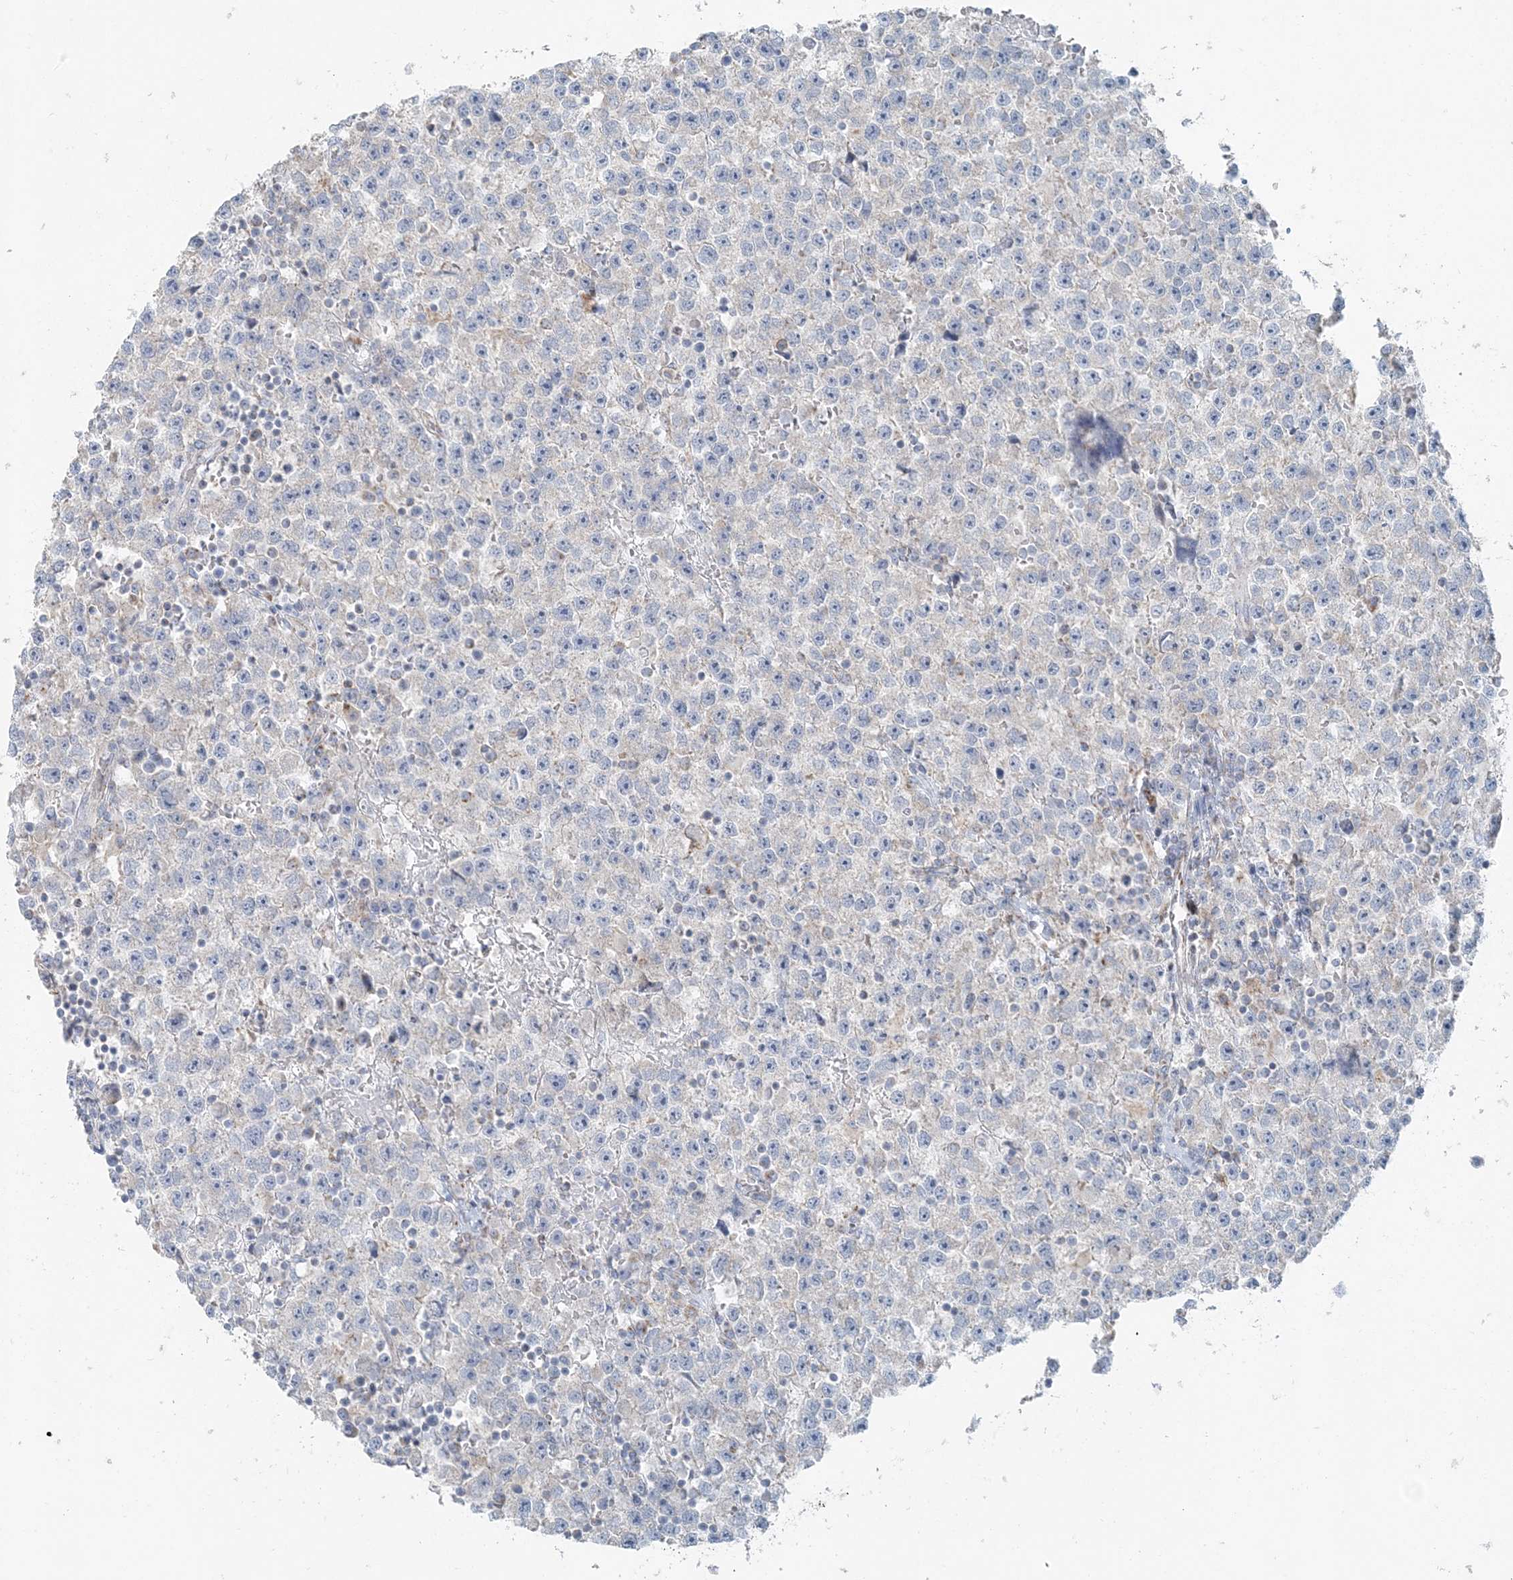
{"staining": {"intensity": "negative", "quantity": "none", "location": "none"}, "tissue": "testis cancer", "cell_type": "Tumor cells", "image_type": "cancer", "snomed": [{"axis": "morphology", "description": "Seminoma, NOS"}, {"axis": "topography", "description": "Testis"}], "caption": "Tumor cells are negative for brown protein staining in testis cancer (seminoma).", "gene": "PCCB", "patient": {"sex": "male", "age": 22}}